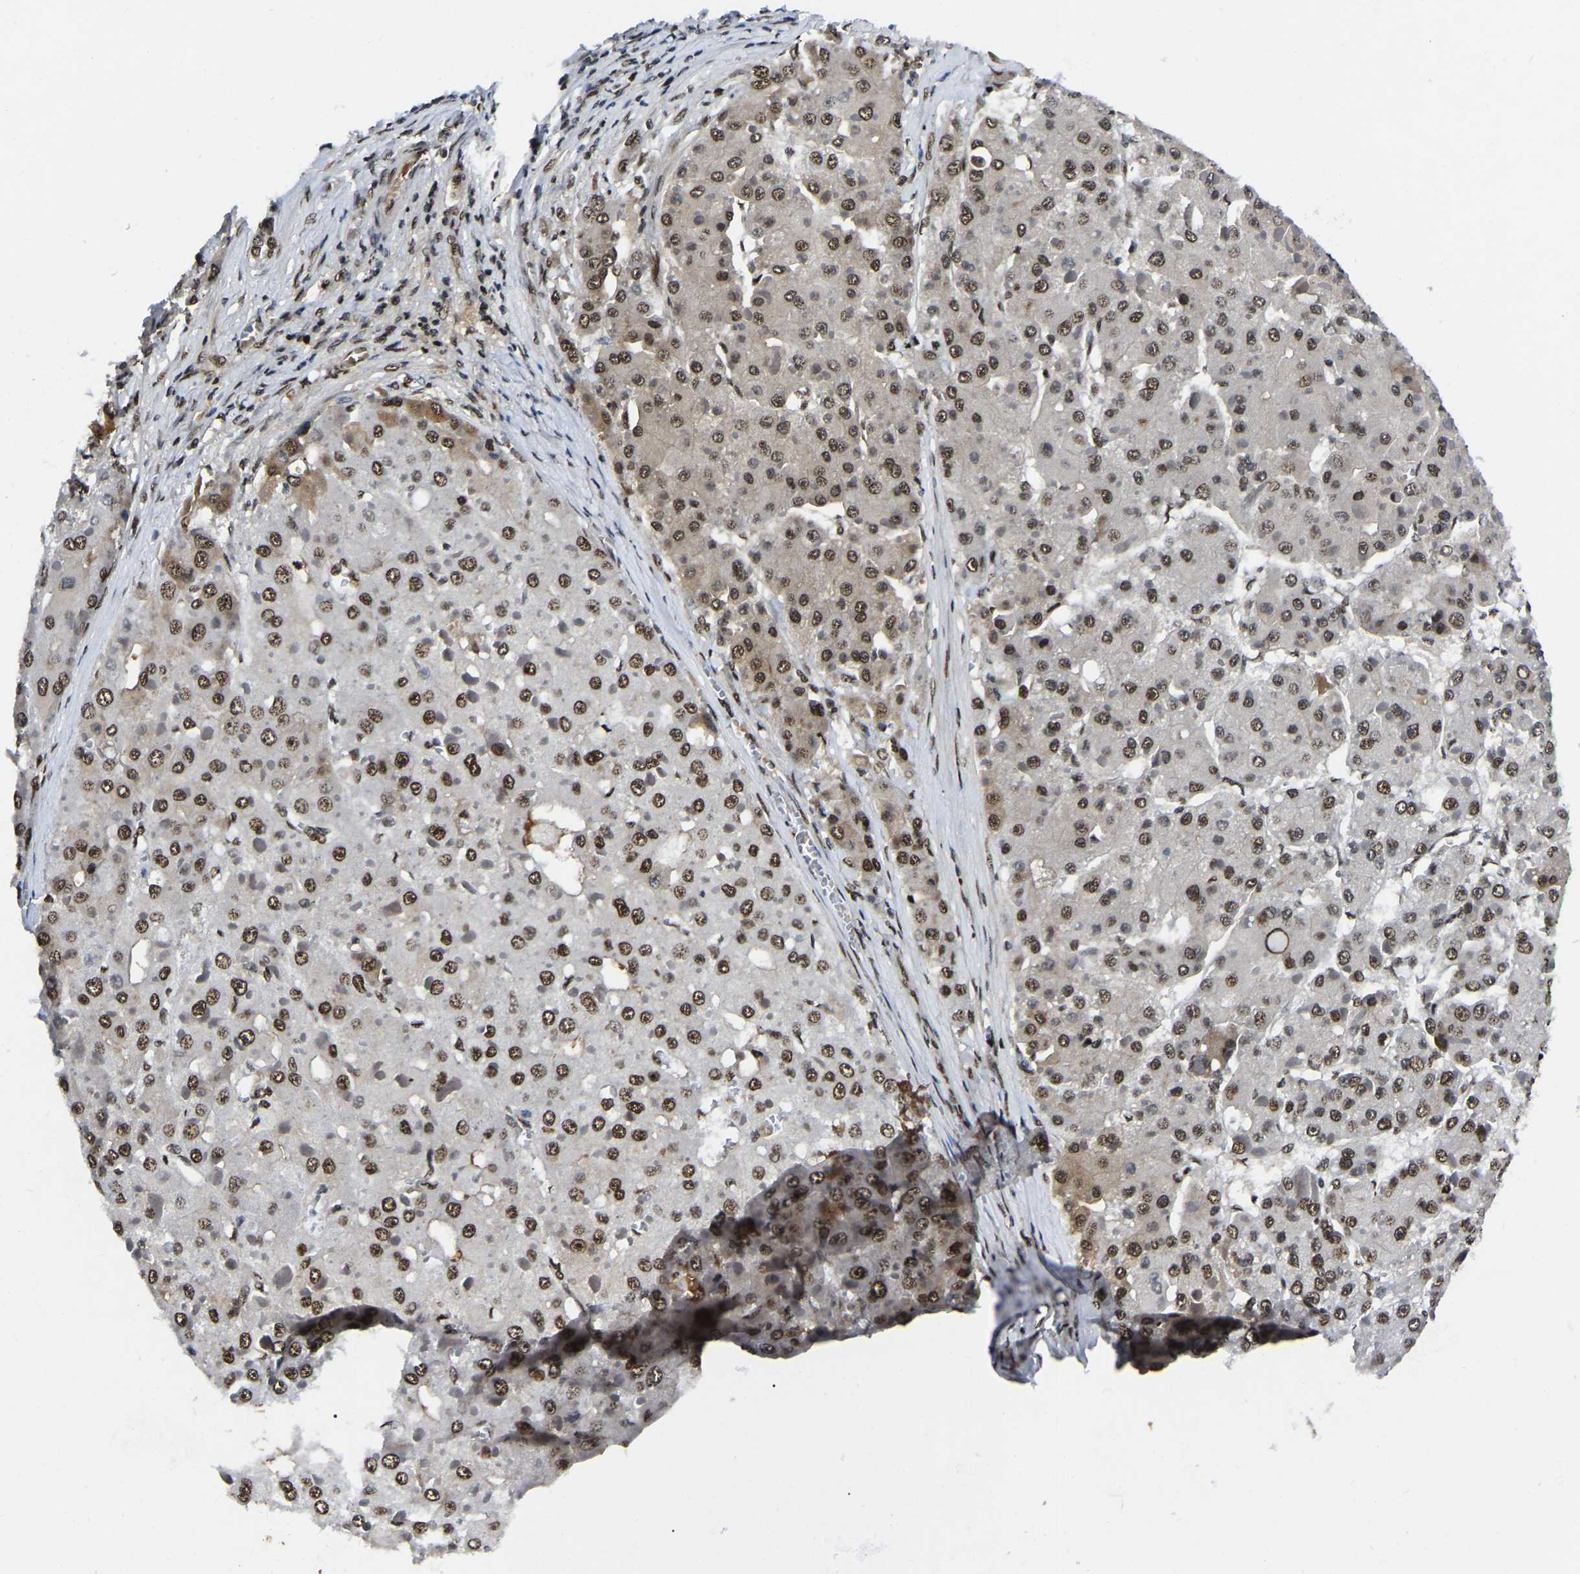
{"staining": {"intensity": "strong", "quantity": ">75%", "location": "nuclear"}, "tissue": "liver cancer", "cell_type": "Tumor cells", "image_type": "cancer", "snomed": [{"axis": "morphology", "description": "Carcinoma, Hepatocellular, NOS"}, {"axis": "topography", "description": "Liver"}], "caption": "Strong nuclear positivity is identified in approximately >75% of tumor cells in hepatocellular carcinoma (liver).", "gene": "TRIM35", "patient": {"sex": "female", "age": 73}}